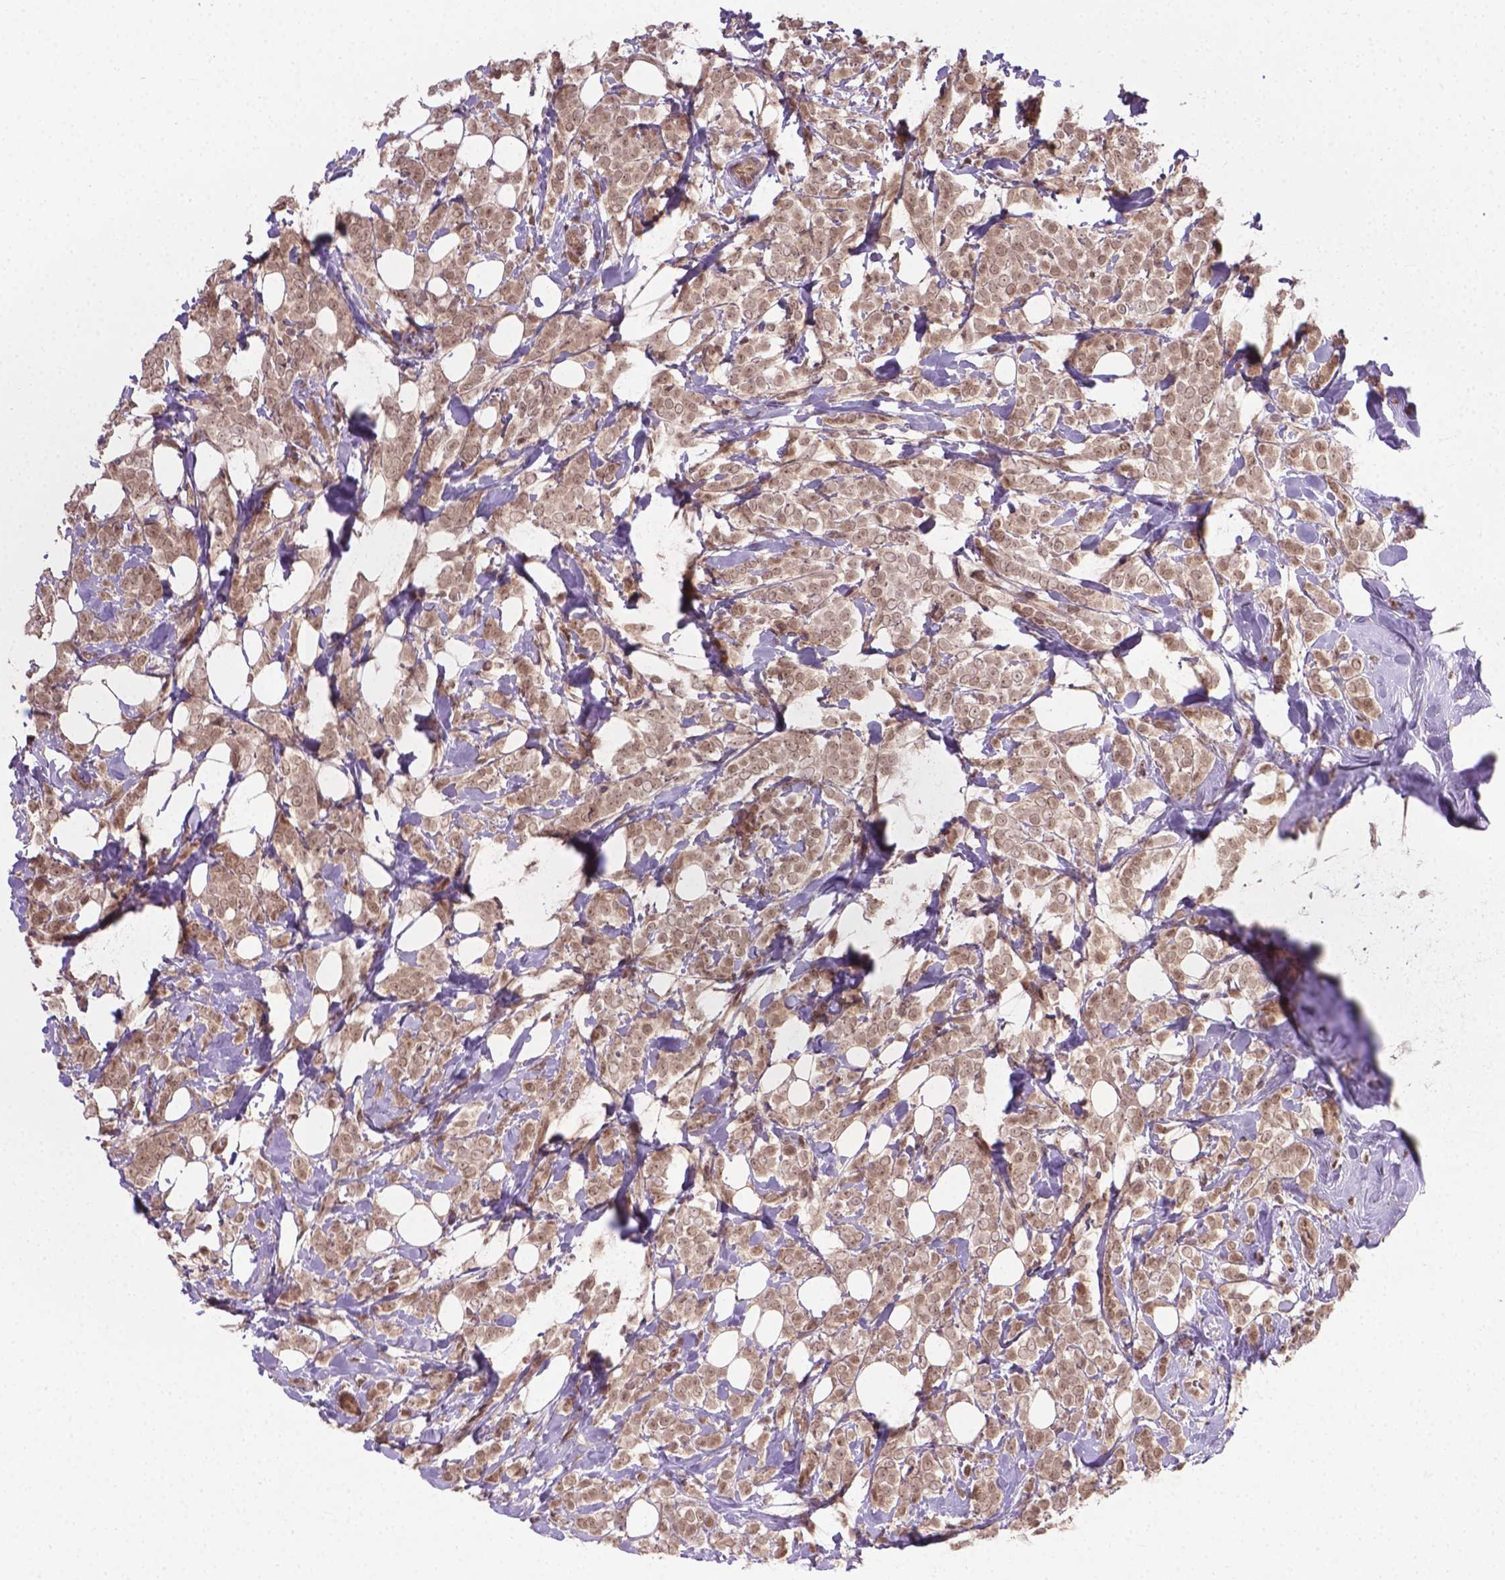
{"staining": {"intensity": "weak", "quantity": ">75%", "location": "cytoplasmic/membranous,nuclear"}, "tissue": "breast cancer", "cell_type": "Tumor cells", "image_type": "cancer", "snomed": [{"axis": "morphology", "description": "Lobular carcinoma"}, {"axis": "topography", "description": "Breast"}], "caption": "A brown stain labels weak cytoplasmic/membranous and nuclear staining of a protein in breast cancer (lobular carcinoma) tumor cells.", "gene": "ANKRD54", "patient": {"sex": "female", "age": 49}}